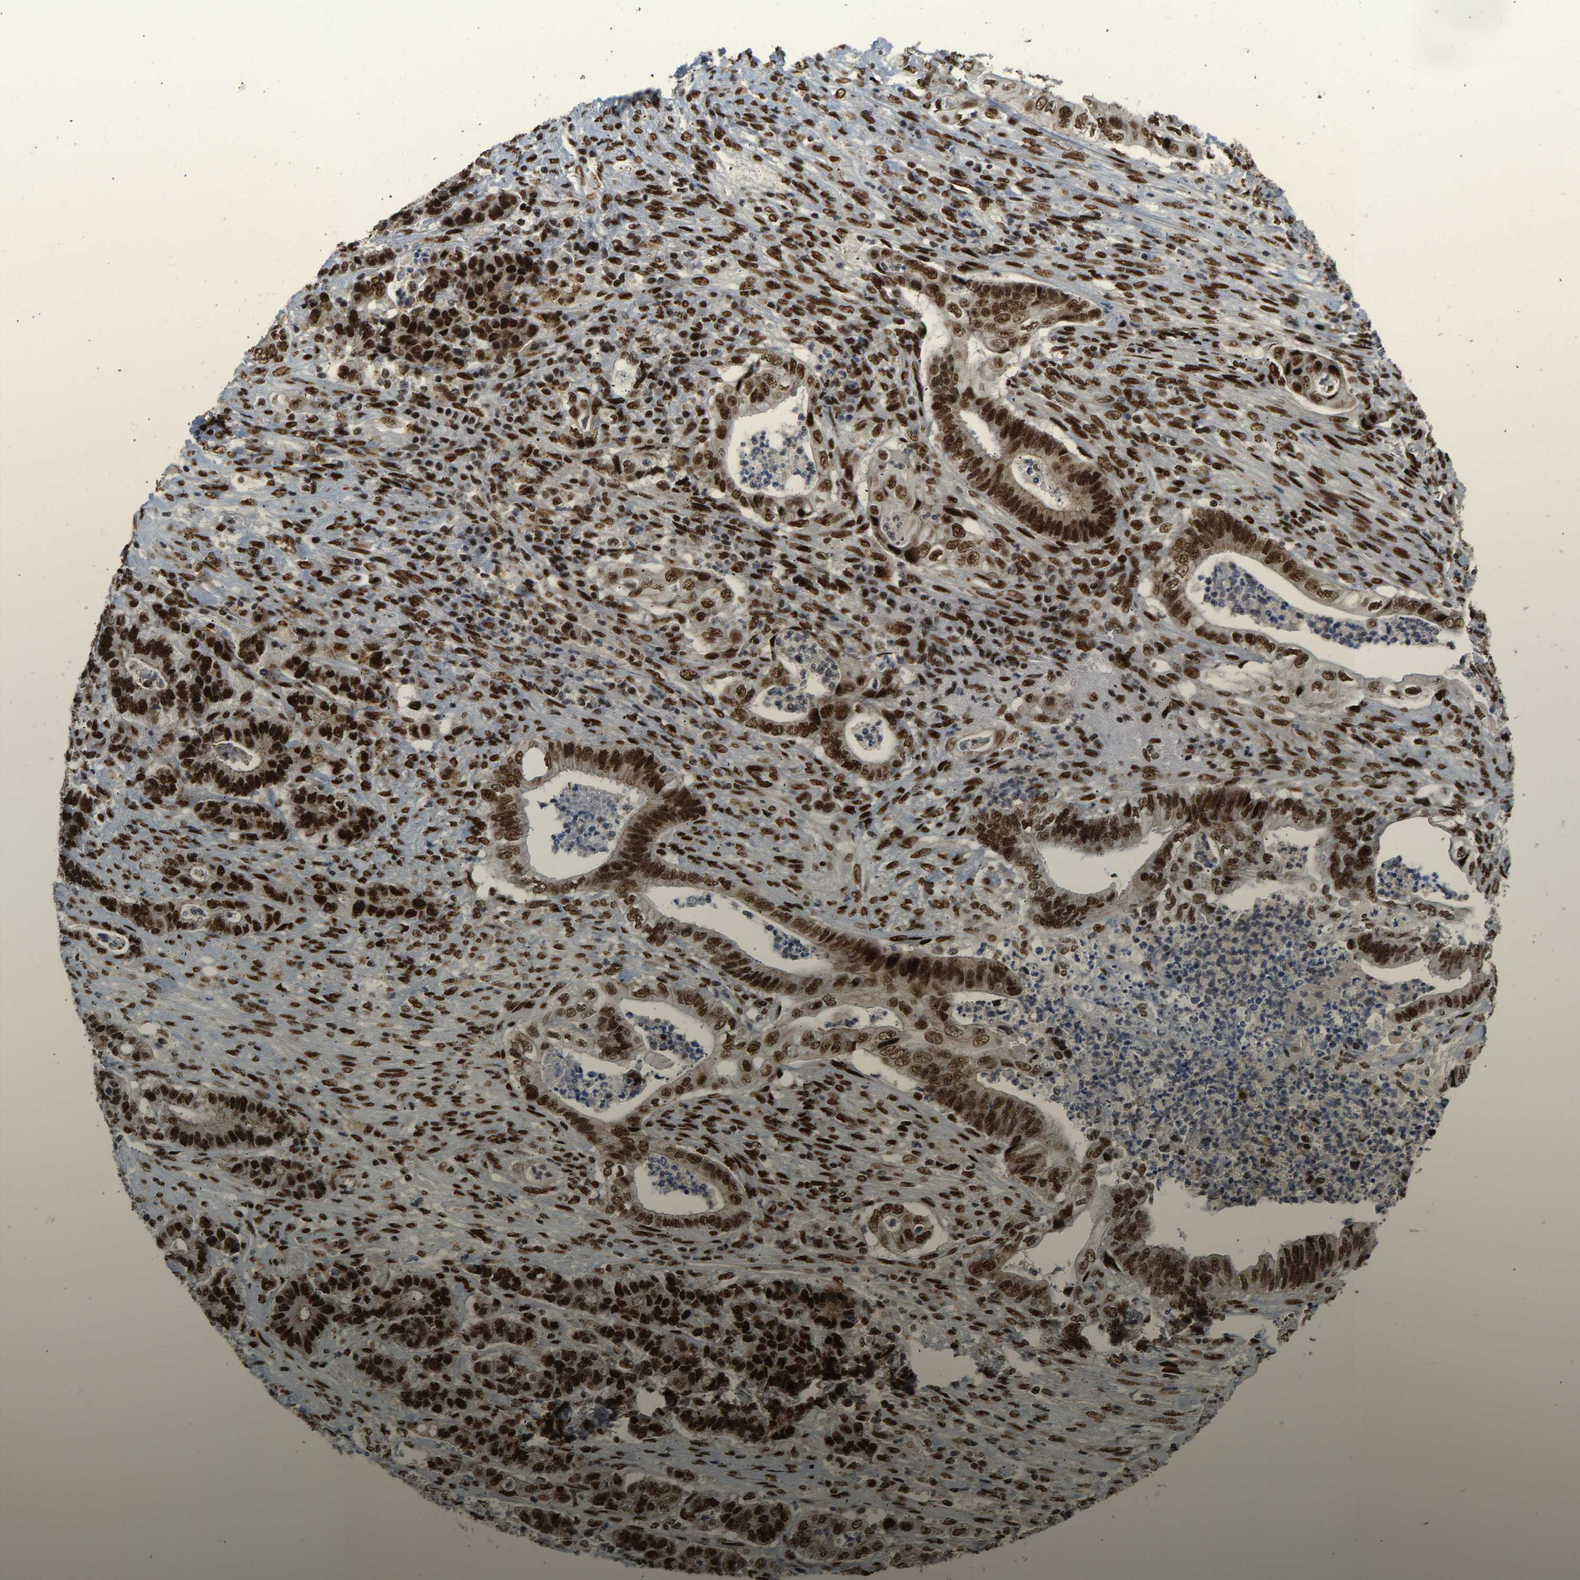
{"staining": {"intensity": "strong", "quantity": ">75%", "location": "cytoplasmic/membranous,nuclear"}, "tissue": "stomach cancer", "cell_type": "Tumor cells", "image_type": "cancer", "snomed": [{"axis": "morphology", "description": "Adenocarcinoma, NOS"}, {"axis": "topography", "description": "Stomach"}], "caption": "Strong cytoplasmic/membranous and nuclear protein staining is present in about >75% of tumor cells in stomach cancer. The staining is performed using DAB (3,3'-diaminobenzidine) brown chromogen to label protein expression. The nuclei are counter-stained blue using hematoxylin.", "gene": "FOXK1", "patient": {"sex": "female", "age": 73}}